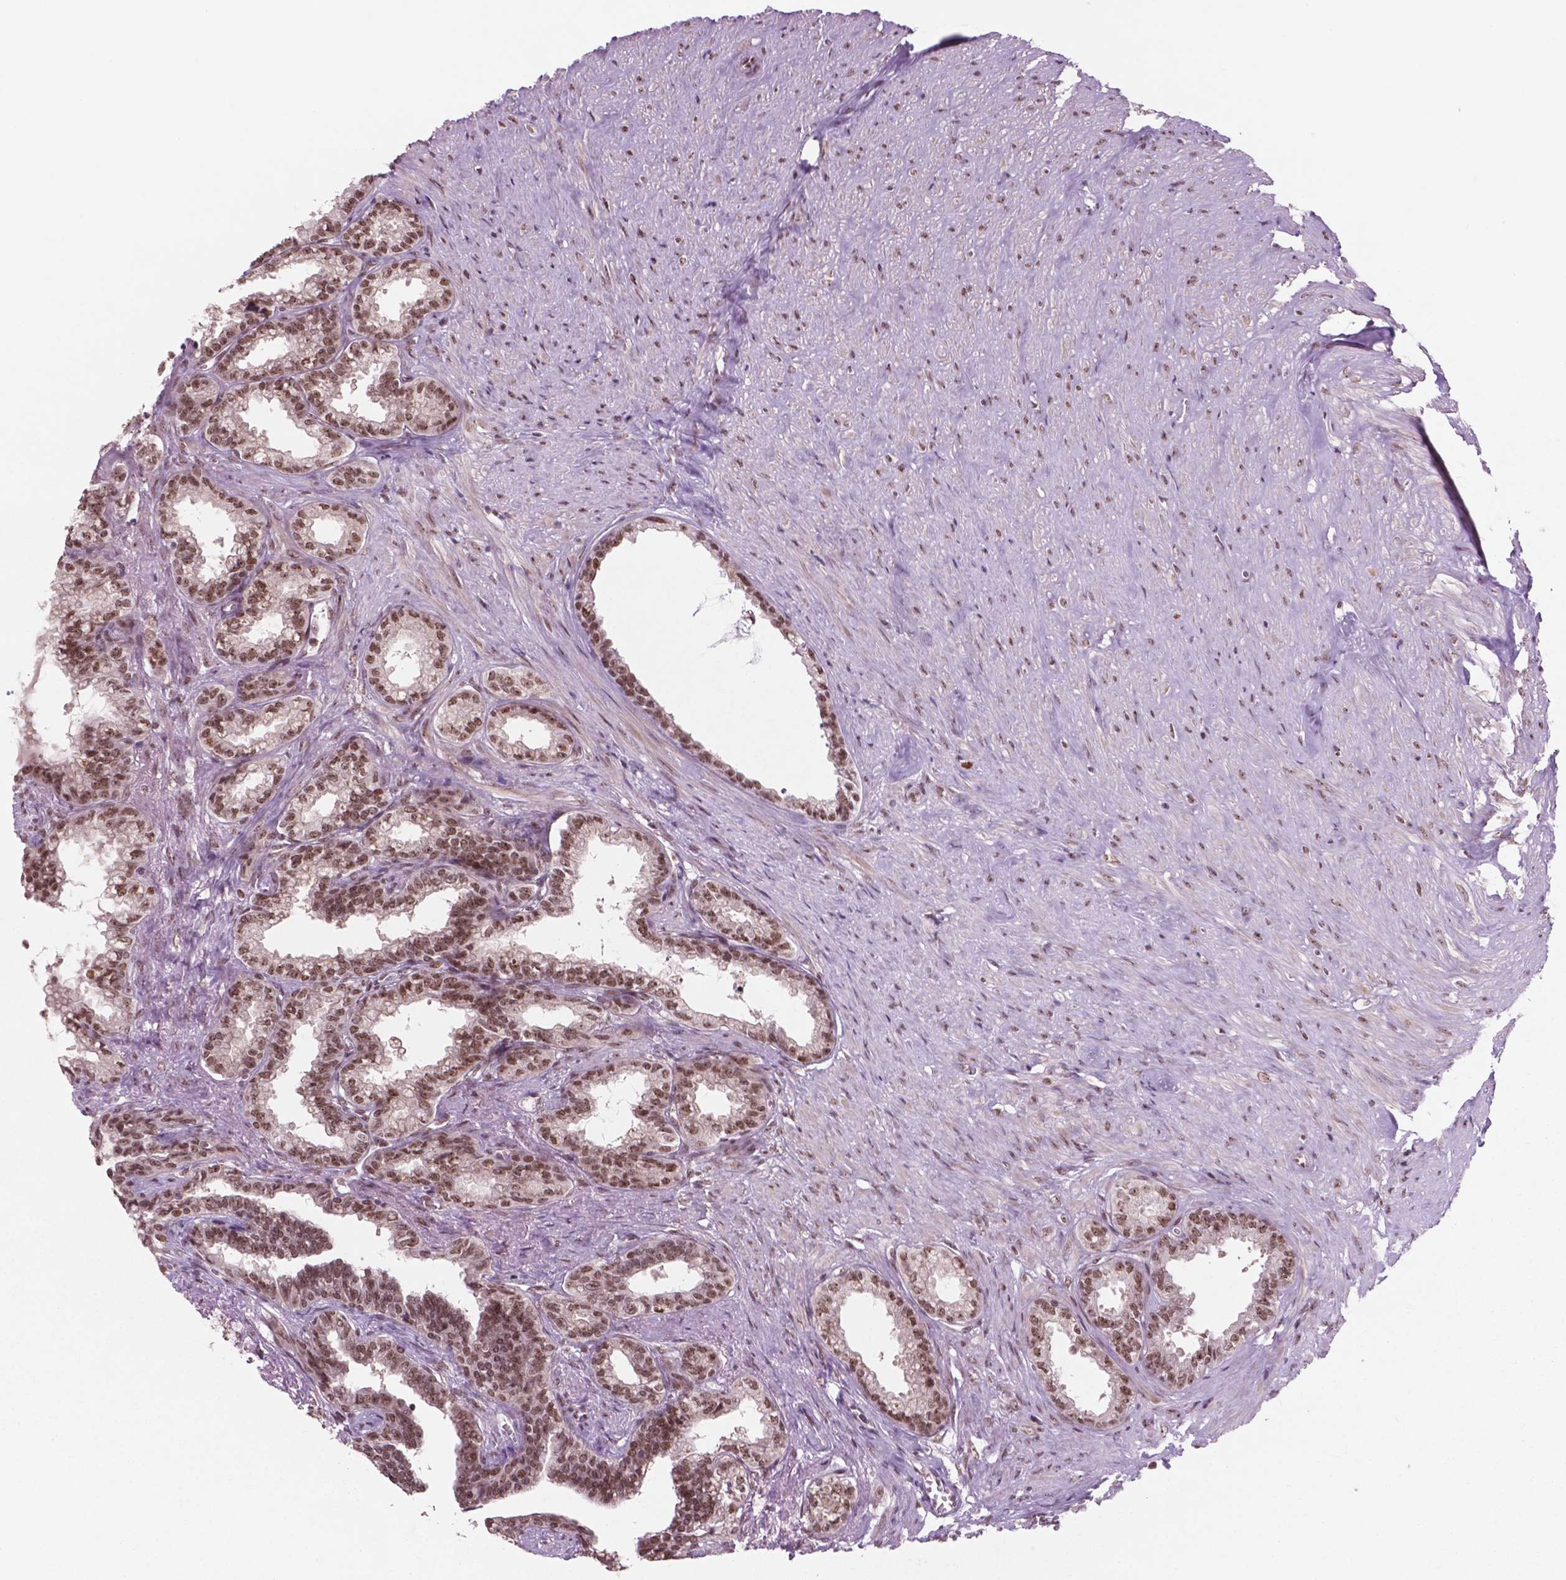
{"staining": {"intensity": "moderate", "quantity": ">75%", "location": "nuclear"}, "tissue": "seminal vesicle", "cell_type": "Glandular cells", "image_type": "normal", "snomed": [{"axis": "morphology", "description": "Normal tissue, NOS"}, {"axis": "morphology", "description": "Urothelial carcinoma, NOS"}, {"axis": "topography", "description": "Urinary bladder"}, {"axis": "topography", "description": "Seminal veicle"}], "caption": "Normal seminal vesicle shows moderate nuclear staining in approximately >75% of glandular cells.", "gene": "POLR2E", "patient": {"sex": "male", "age": 76}}